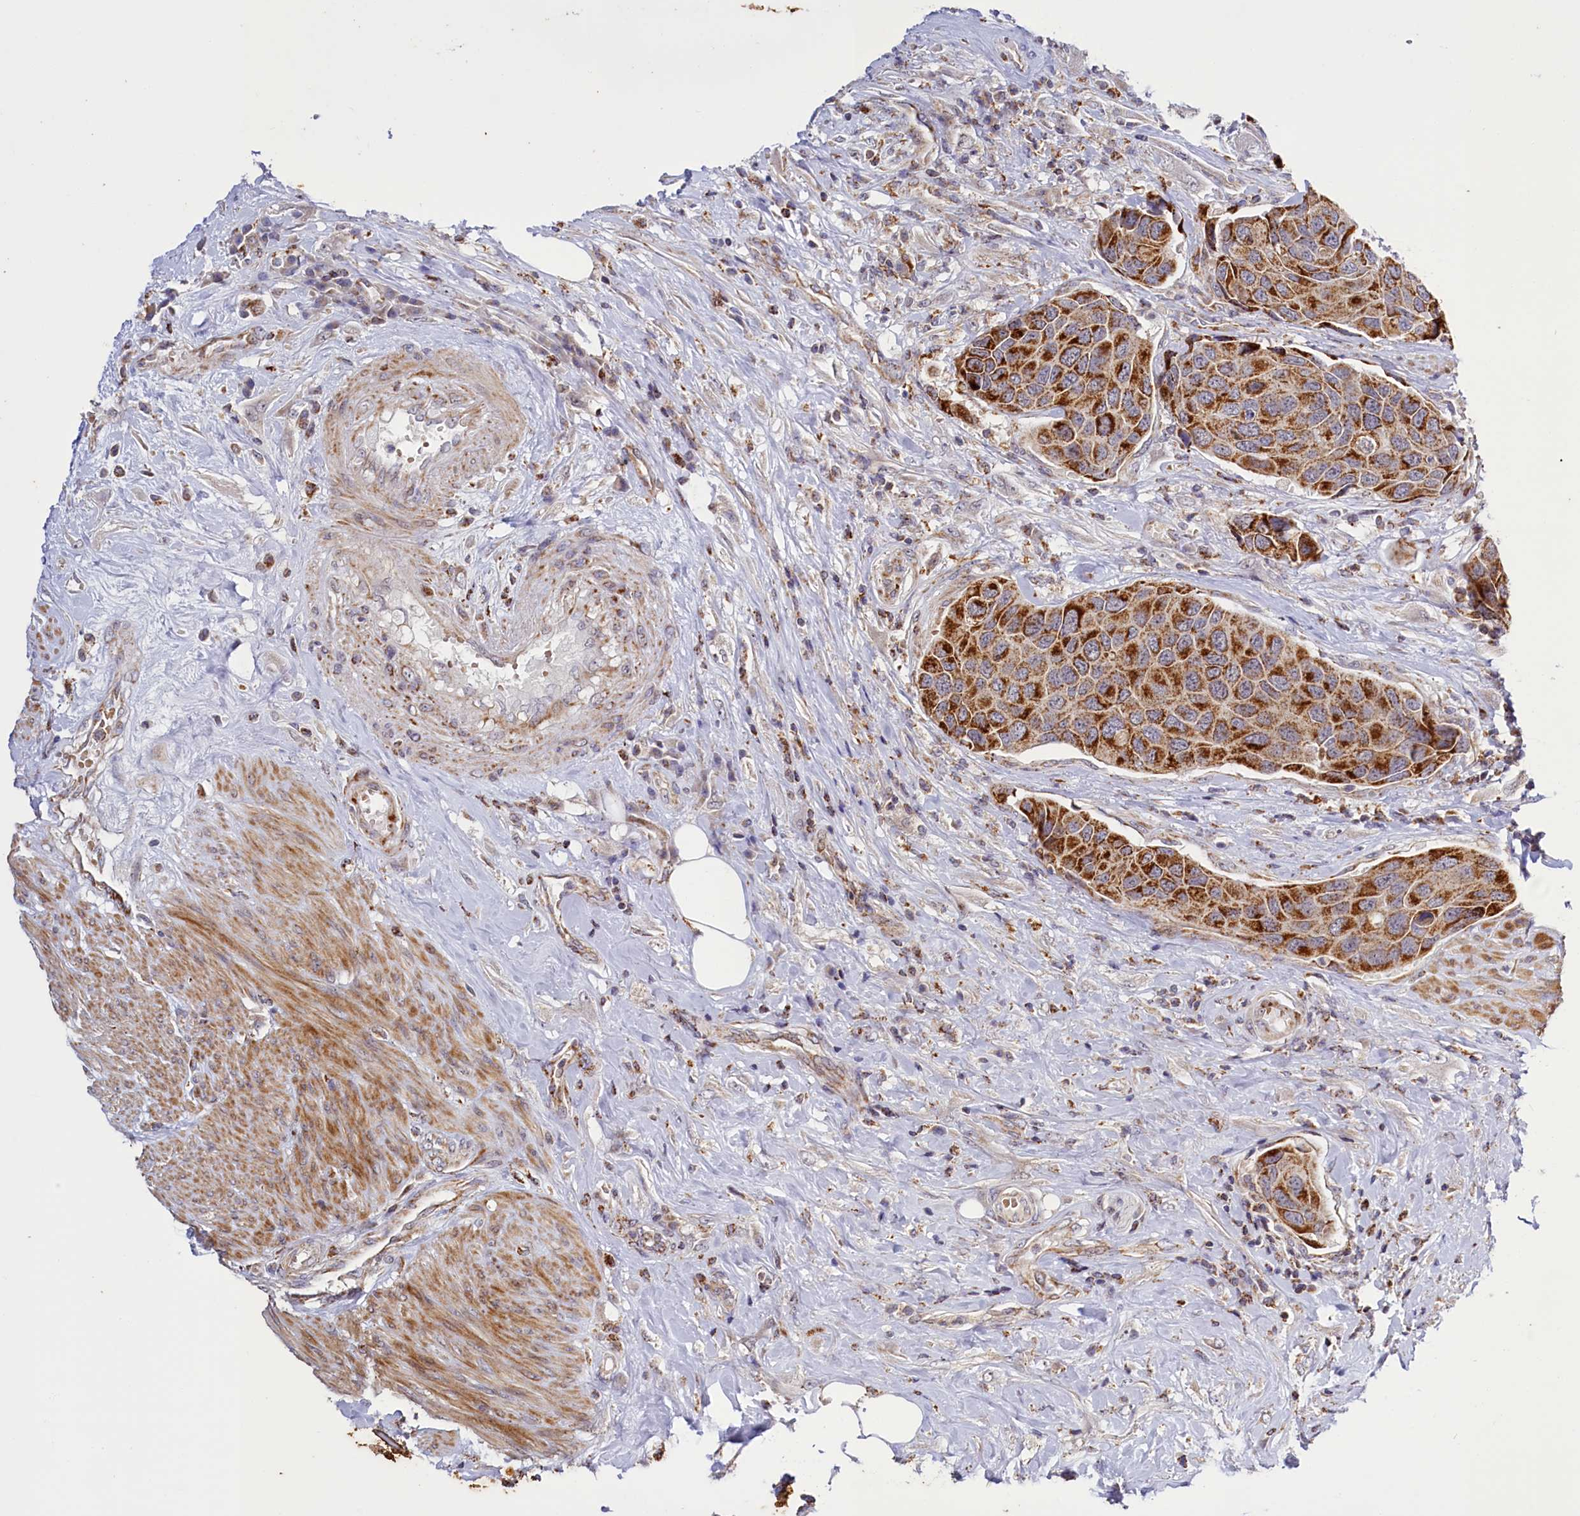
{"staining": {"intensity": "strong", "quantity": ">75%", "location": "cytoplasmic/membranous"}, "tissue": "urothelial cancer", "cell_type": "Tumor cells", "image_type": "cancer", "snomed": [{"axis": "morphology", "description": "Urothelial carcinoma, High grade"}, {"axis": "topography", "description": "Urinary bladder"}], "caption": "Urothelial cancer stained with immunohistochemistry demonstrates strong cytoplasmic/membranous staining in about >75% of tumor cells.", "gene": "DYNC2H1", "patient": {"sex": "male", "age": 74}}